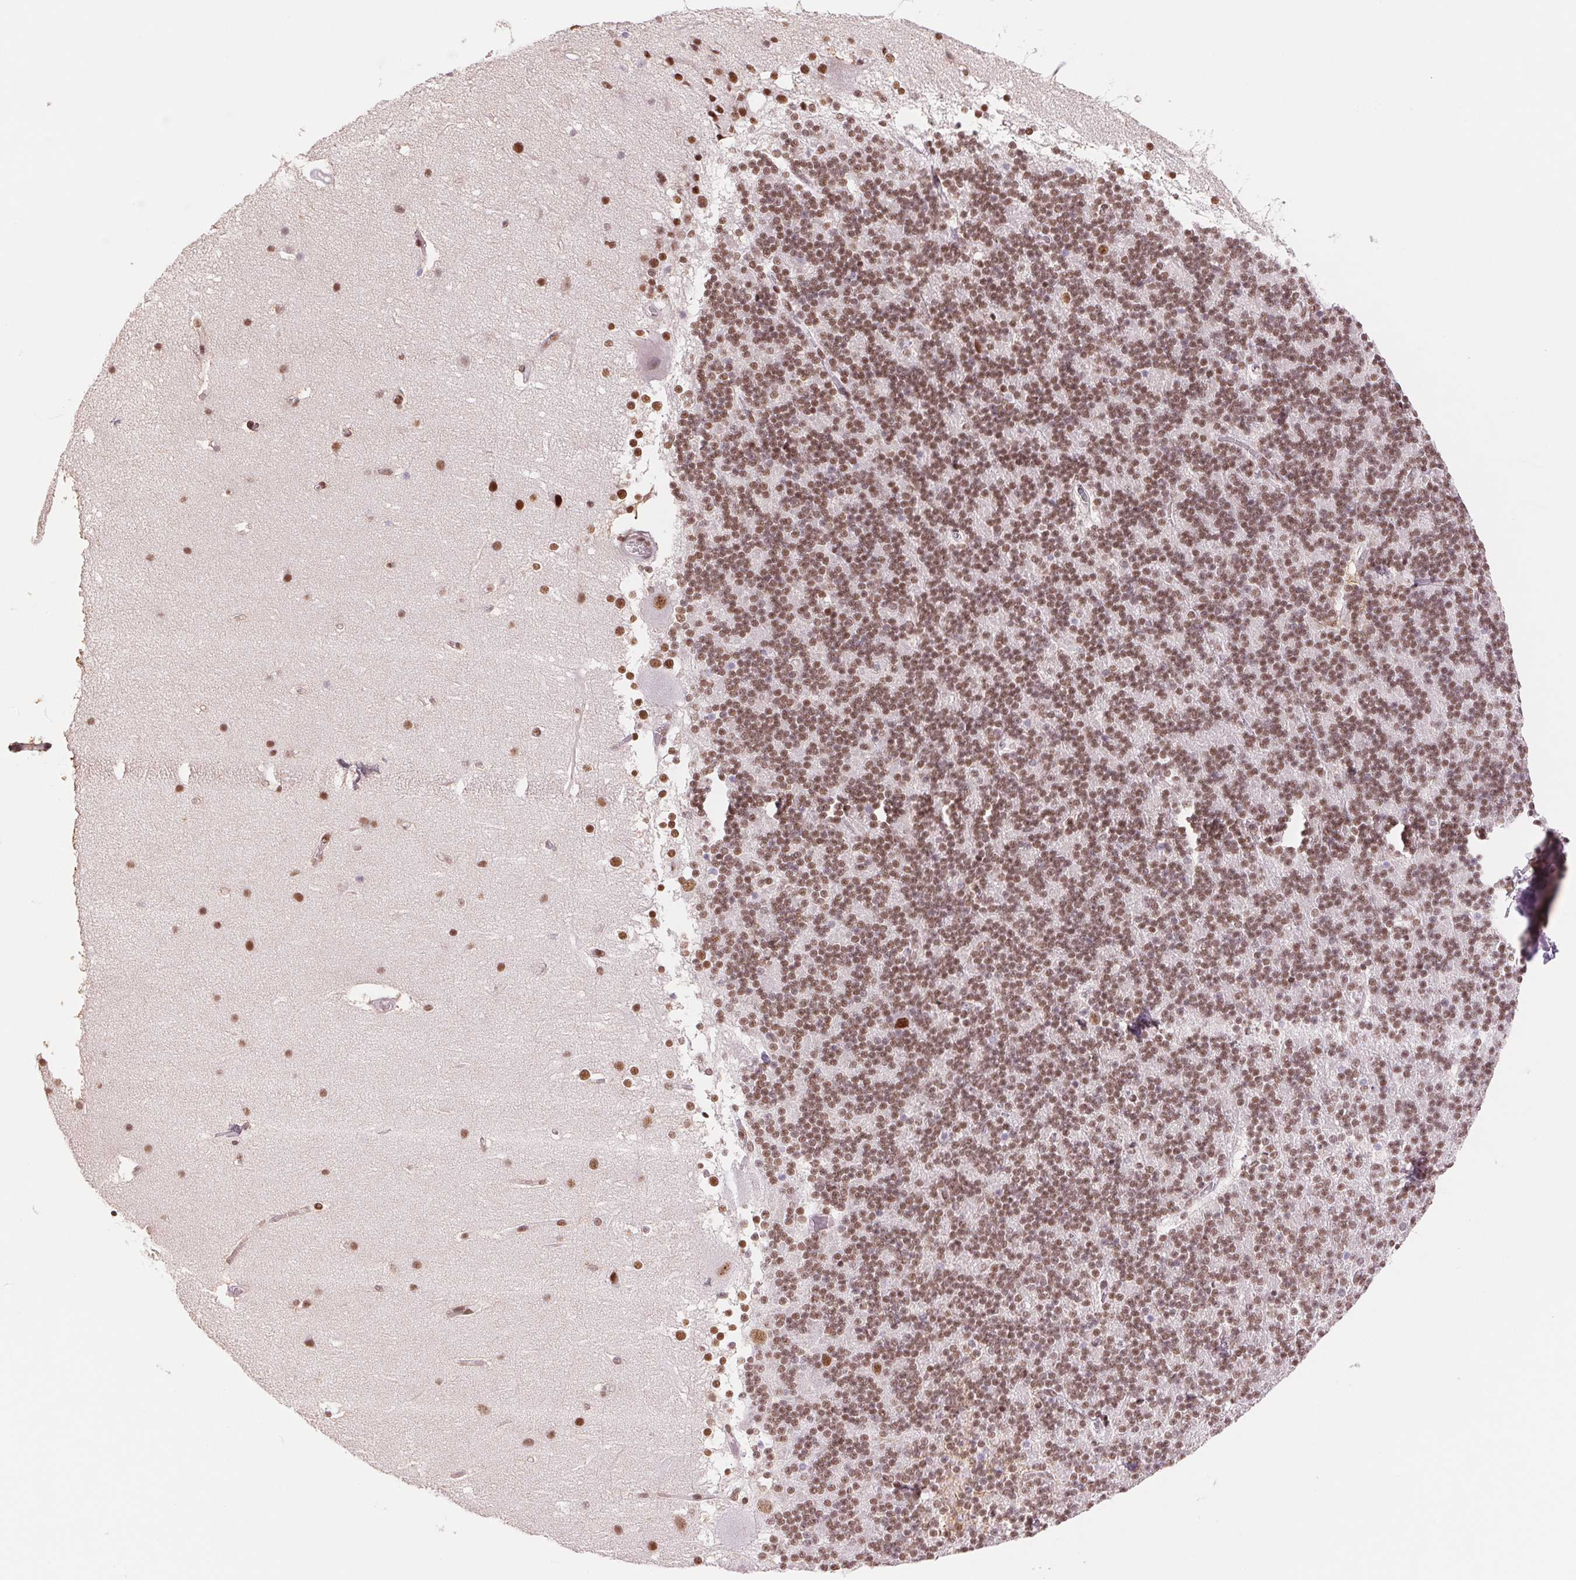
{"staining": {"intensity": "moderate", "quantity": "25%-75%", "location": "nuclear"}, "tissue": "cerebellum", "cell_type": "Cells in granular layer", "image_type": "normal", "snomed": [{"axis": "morphology", "description": "Normal tissue, NOS"}, {"axis": "topography", "description": "Cerebellum"}], "caption": "Immunohistochemistry of benign human cerebellum displays medium levels of moderate nuclear expression in approximately 25%-75% of cells in granular layer. (DAB IHC with brightfield microscopy, high magnification).", "gene": "SREK1", "patient": {"sex": "female", "age": 19}}